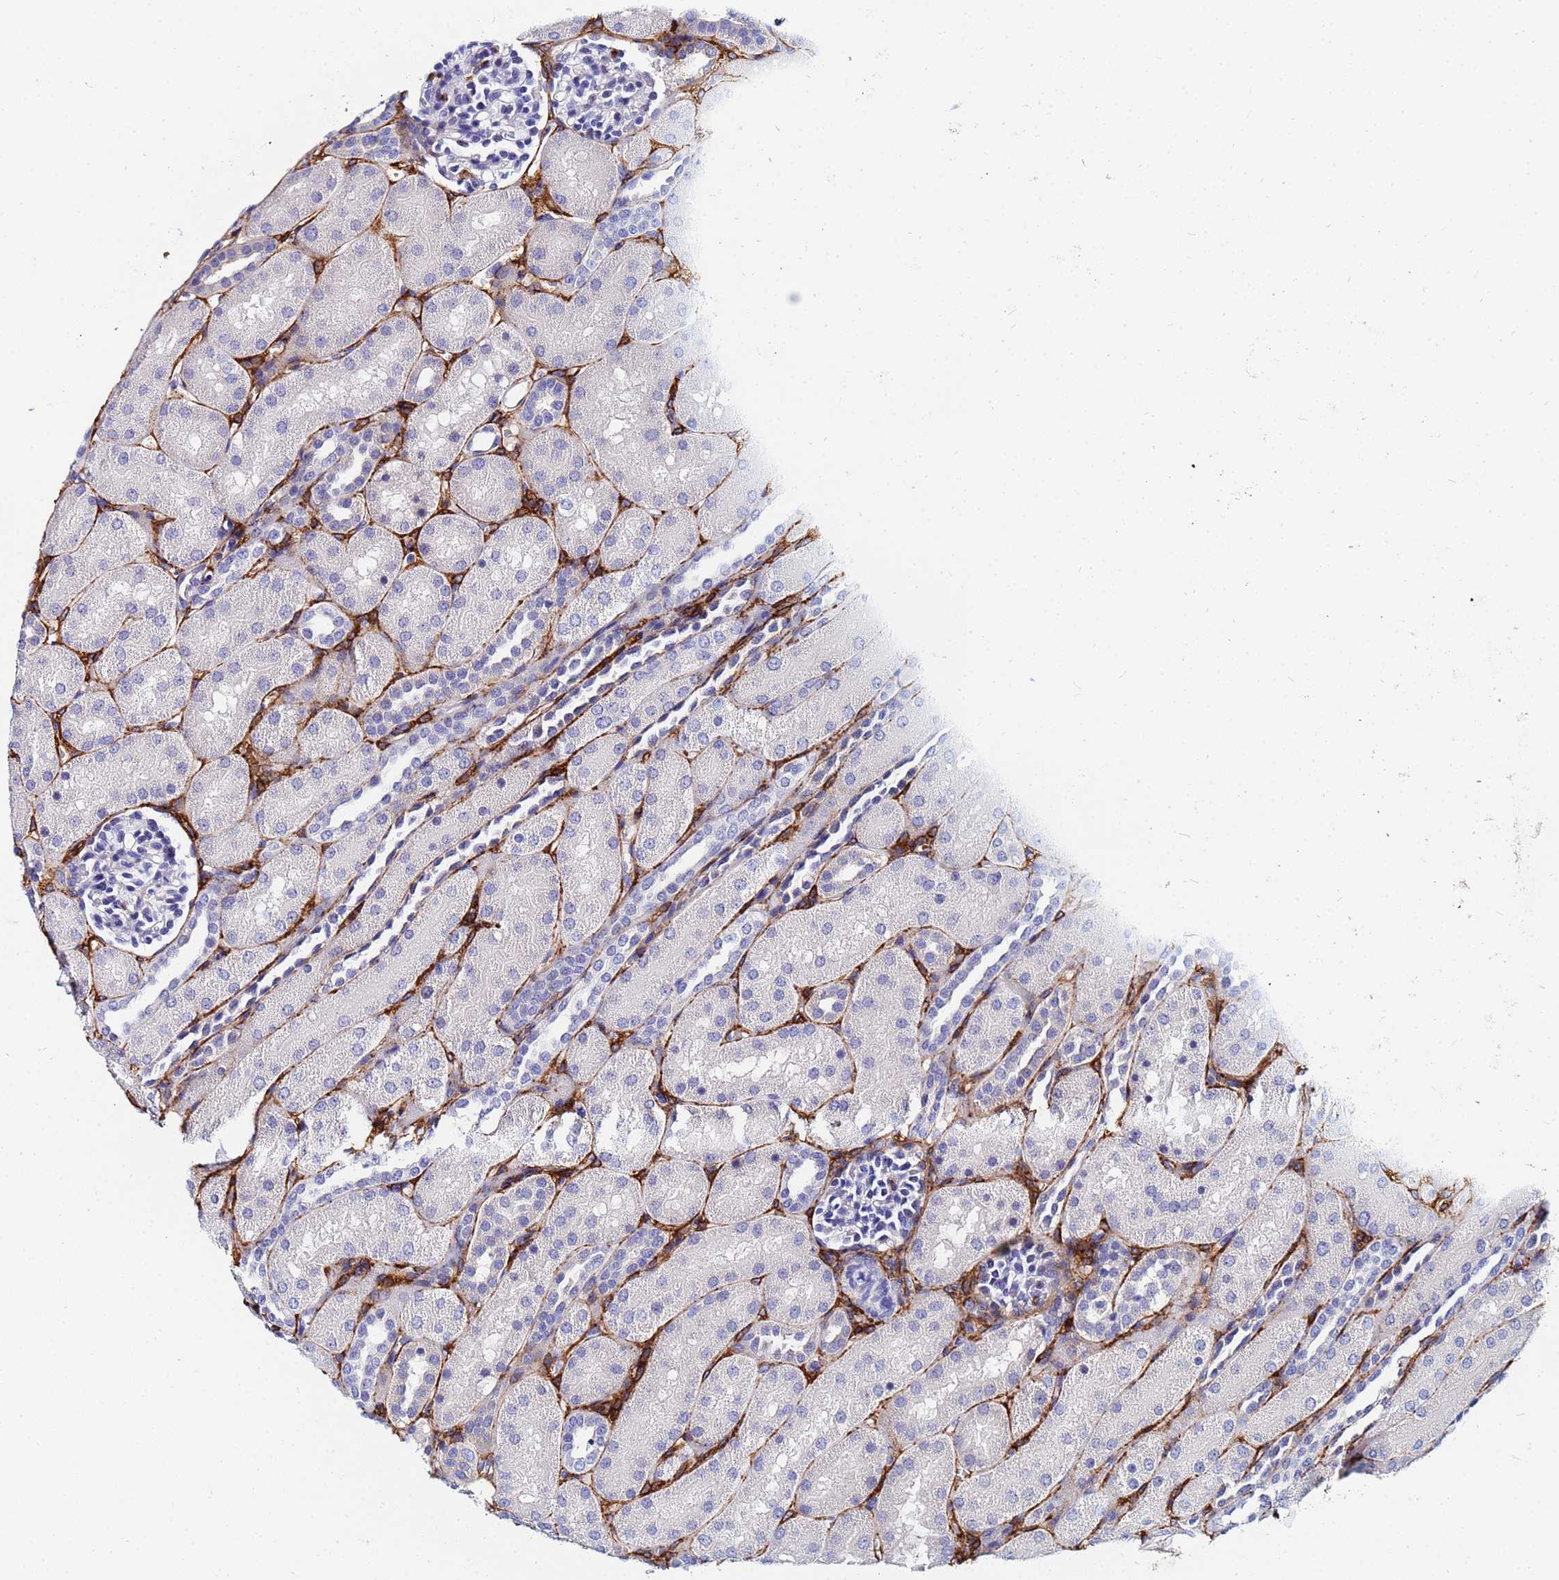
{"staining": {"intensity": "negative", "quantity": "none", "location": "none"}, "tissue": "kidney", "cell_type": "Cells in glomeruli", "image_type": "normal", "snomed": [{"axis": "morphology", "description": "Normal tissue, NOS"}, {"axis": "topography", "description": "Kidney"}], "caption": "High power microscopy histopathology image of an immunohistochemistry histopathology image of unremarkable kidney, revealing no significant staining in cells in glomeruli.", "gene": "BASP1", "patient": {"sex": "male", "age": 1}}